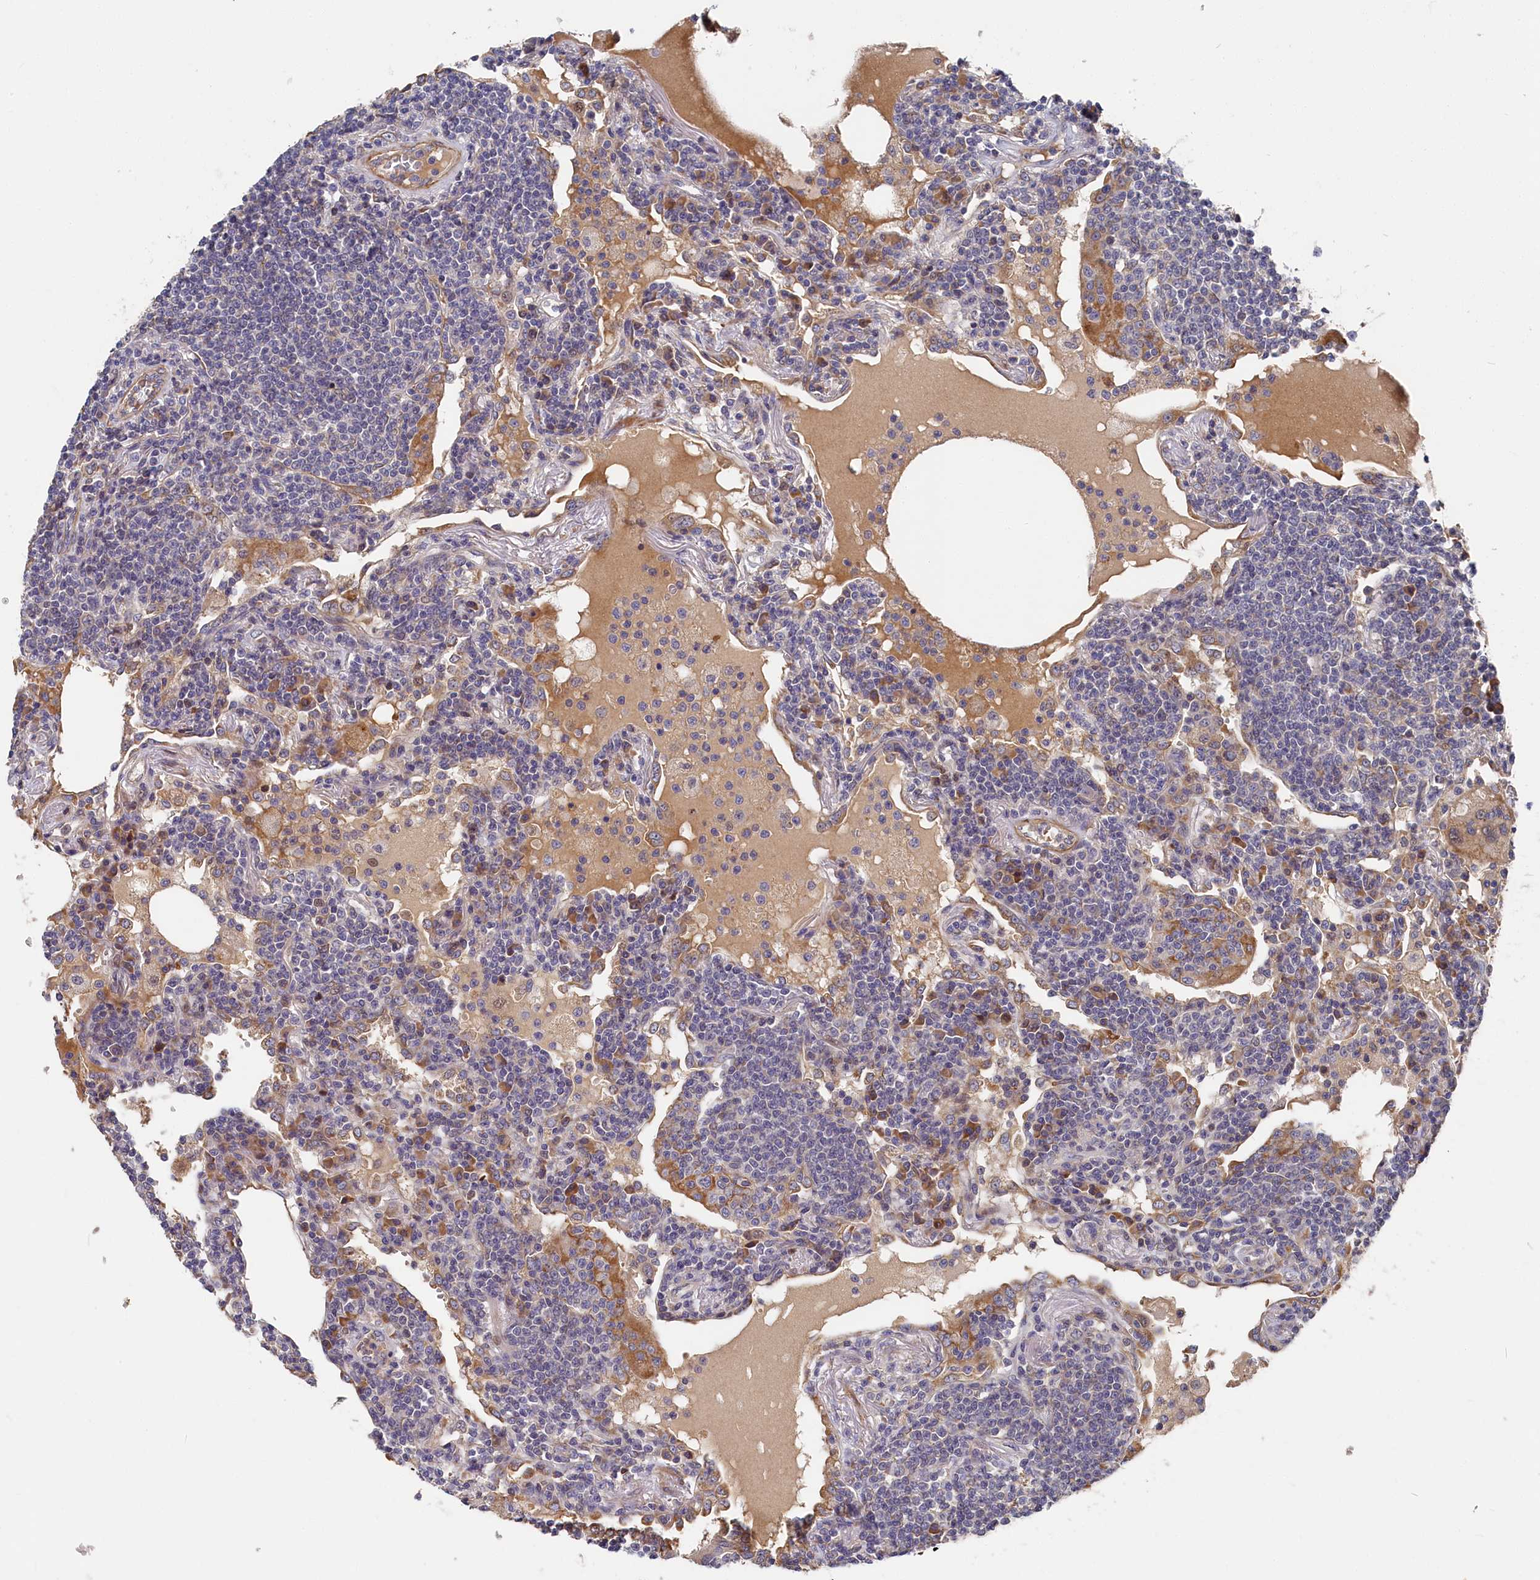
{"staining": {"intensity": "negative", "quantity": "none", "location": "none"}, "tissue": "lymphoma", "cell_type": "Tumor cells", "image_type": "cancer", "snomed": [{"axis": "morphology", "description": "Malignant lymphoma, non-Hodgkin's type, Low grade"}, {"axis": "topography", "description": "Lung"}], "caption": "Immunohistochemistry (IHC) image of neoplastic tissue: human lymphoma stained with DAB shows no significant protein positivity in tumor cells. (DAB (3,3'-diaminobenzidine) IHC, high magnification).", "gene": "CYB5D2", "patient": {"sex": "female", "age": 71}}